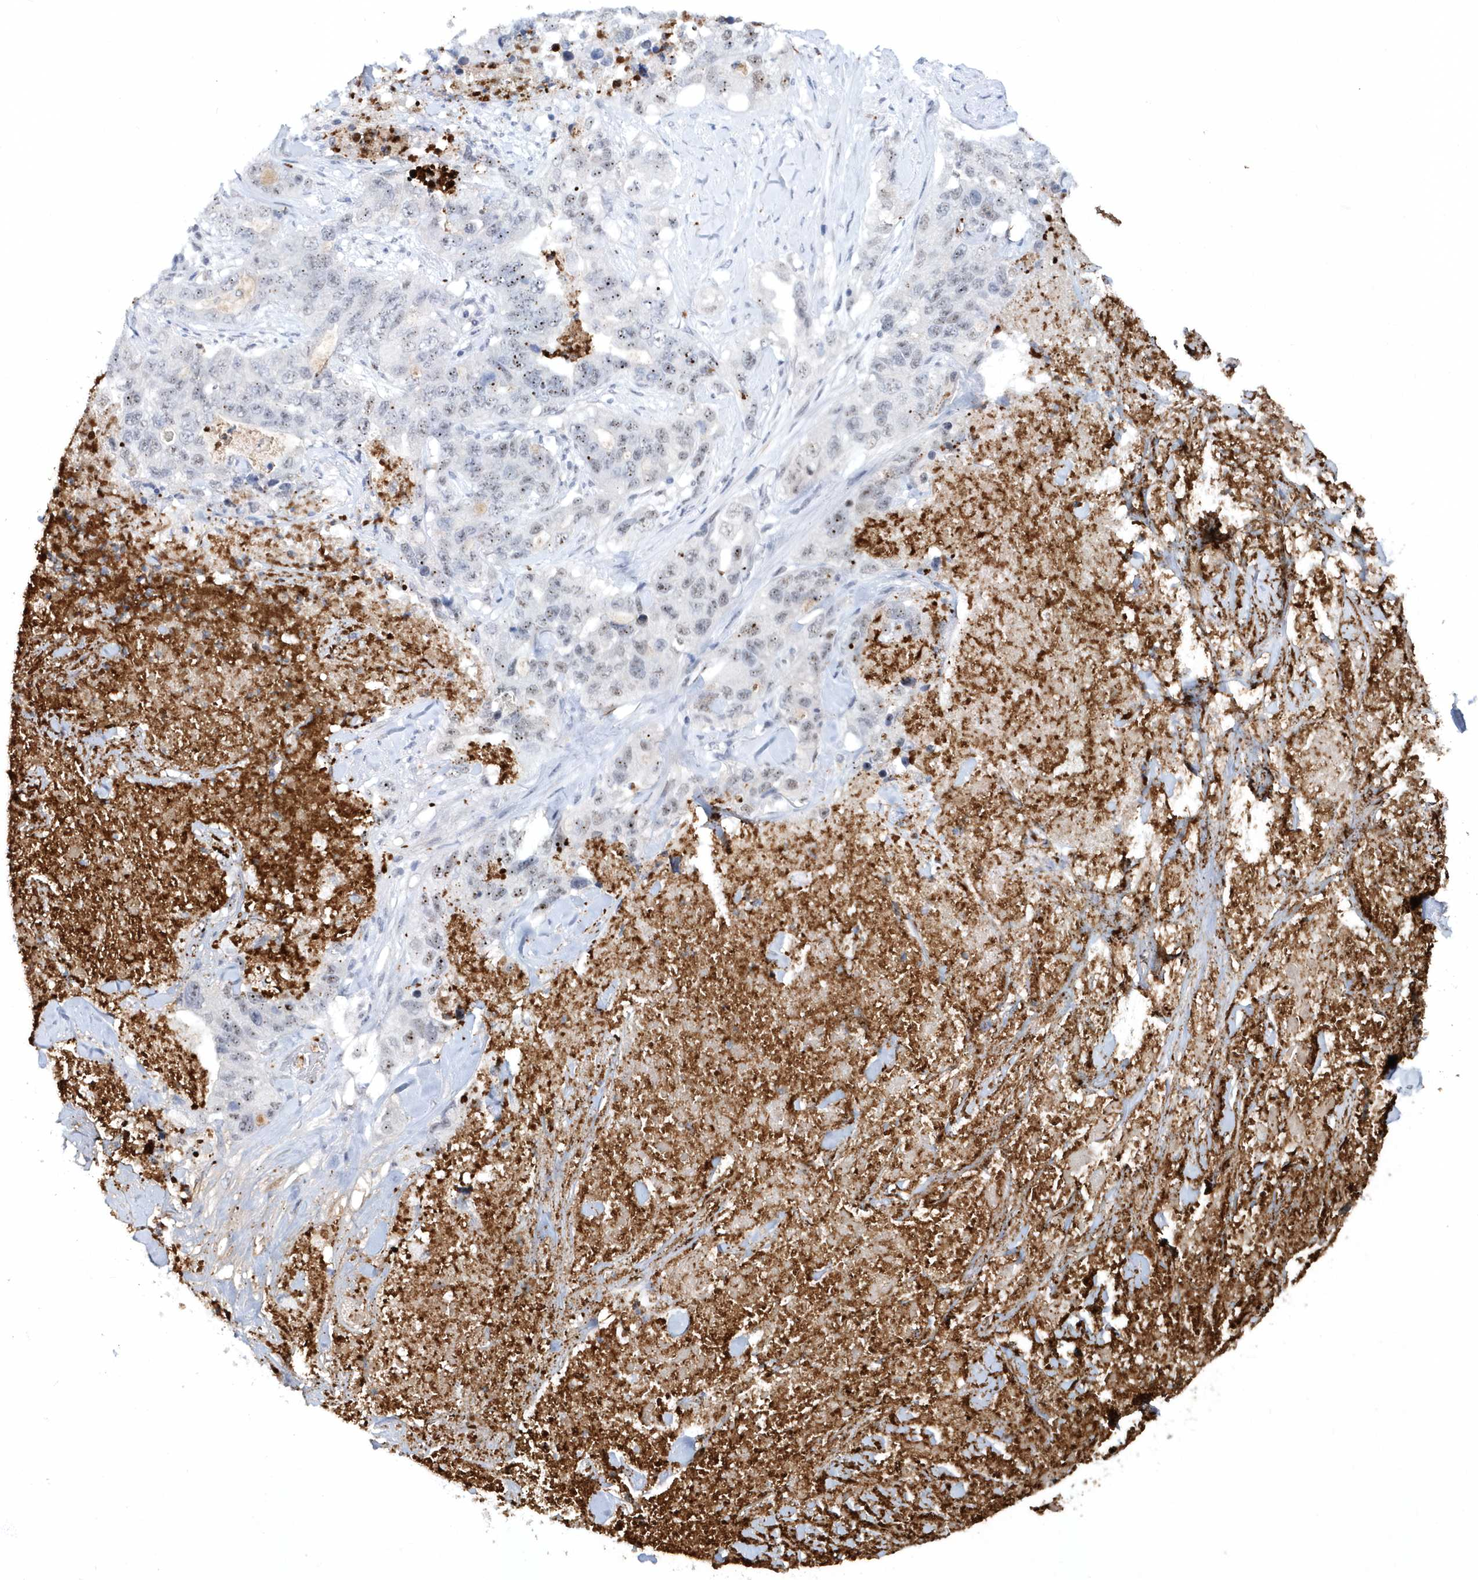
{"staining": {"intensity": "weak", "quantity": "25%-75%", "location": "nuclear"}, "tissue": "lung cancer", "cell_type": "Tumor cells", "image_type": "cancer", "snomed": [{"axis": "morphology", "description": "Adenocarcinoma, NOS"}, {"axis": "topography", "description": "Lung"}], "caption": "The image exhibits immunohistochemical staining of lung cancer (adenocarcinoma). There is weak nuclear staining is appreciated in about 25%-75% of tumor cells.", "gene": "ASCL4", "patient": {"sex": "female", "age": 51}}